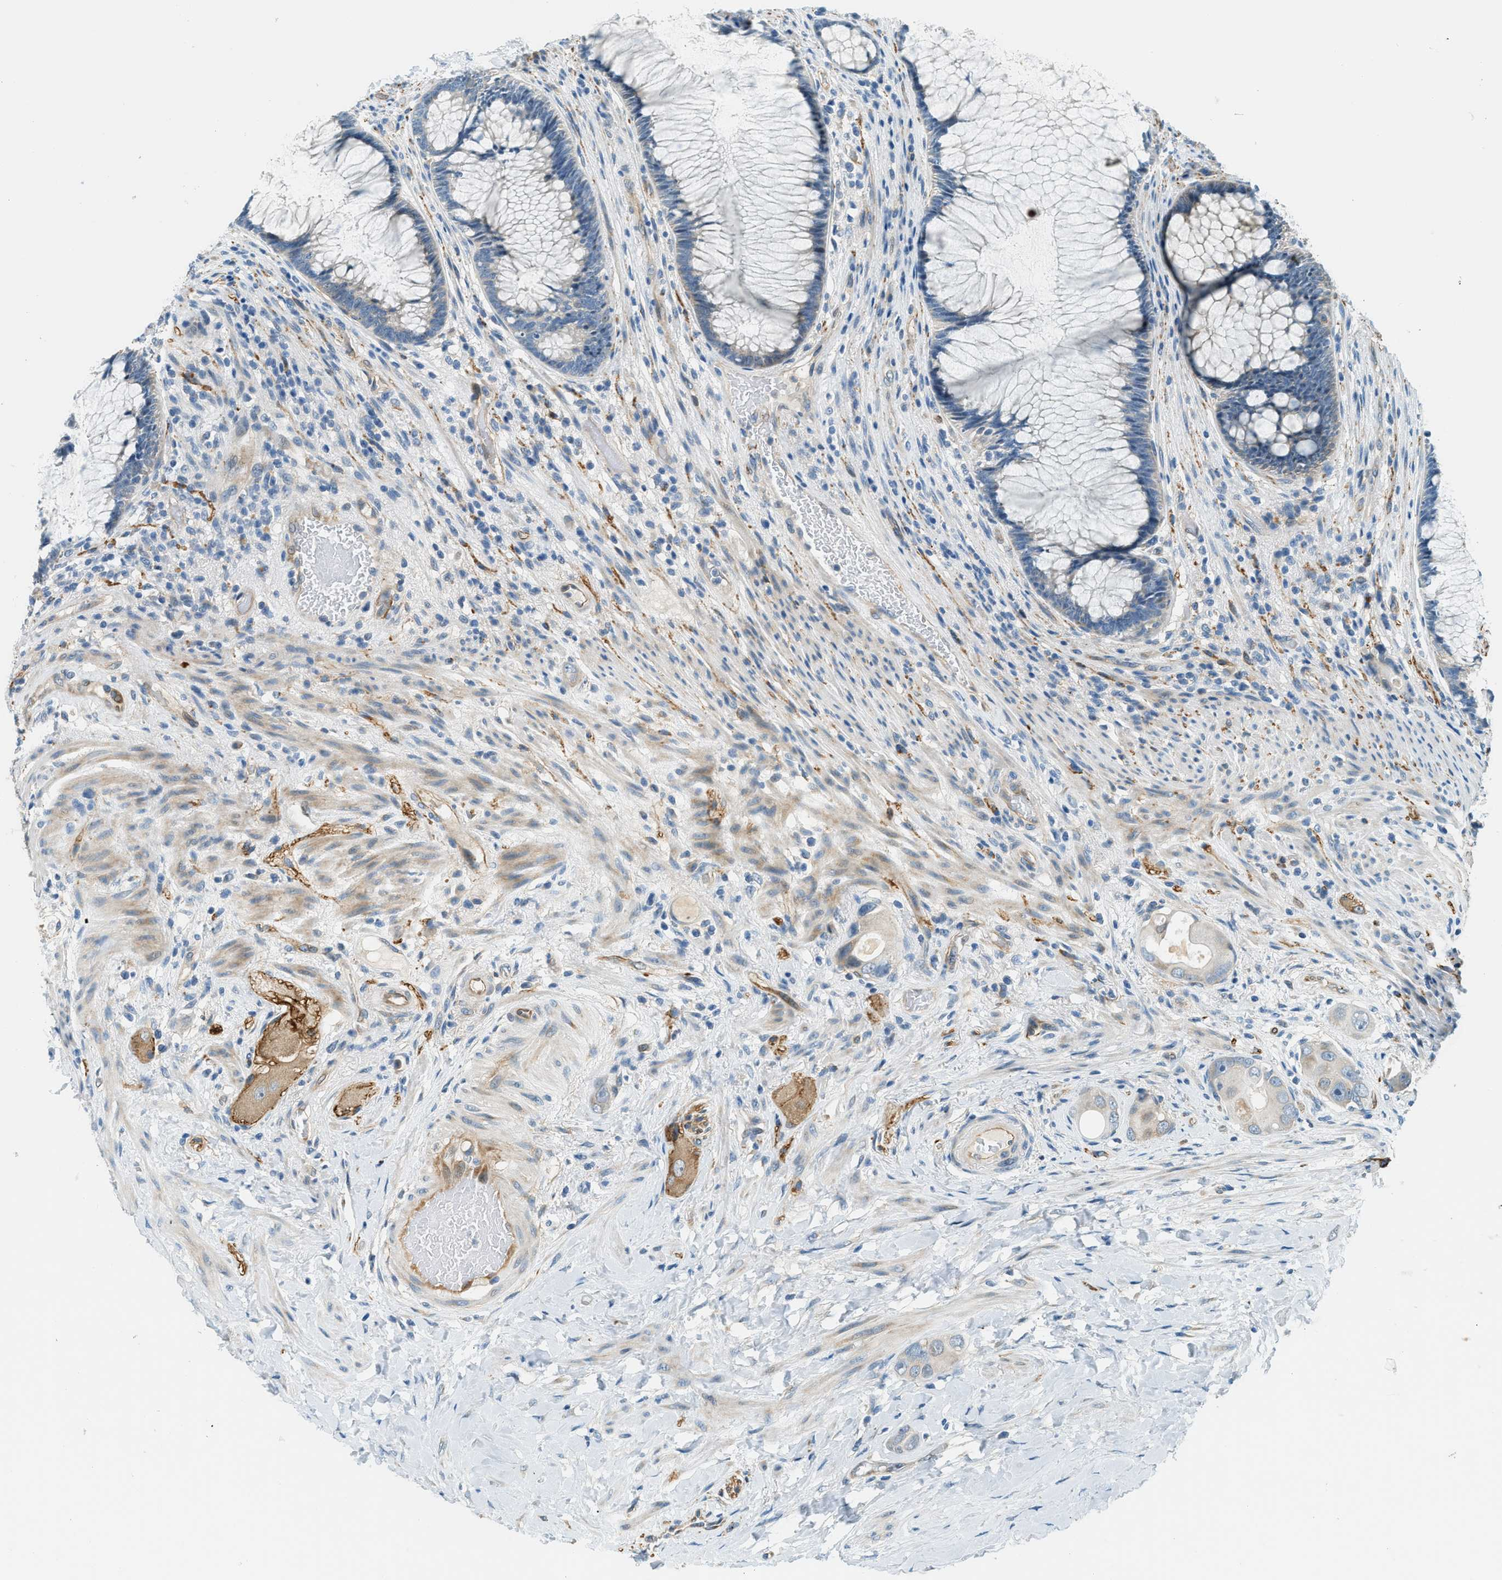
{"staining": {"intensity": "negative", "quantity": "none", "location": "none"}, "tissue": "colorectal cancer", "cell_type": "Tumor cells", "image_type": "cancer", "snomed": [{"axis": "morphology", "description": "Adenocarcinoma, NOS"}, {"axis": "topography", "description": "Rectum"}], "caption": "This is an immunohistochemistry histopathology image of colorectal cancer (adenocarcinoma). There is no expression in tumor cells.", "gene": "ZNF367", "patient": {"sex": "male", "age": 51}}